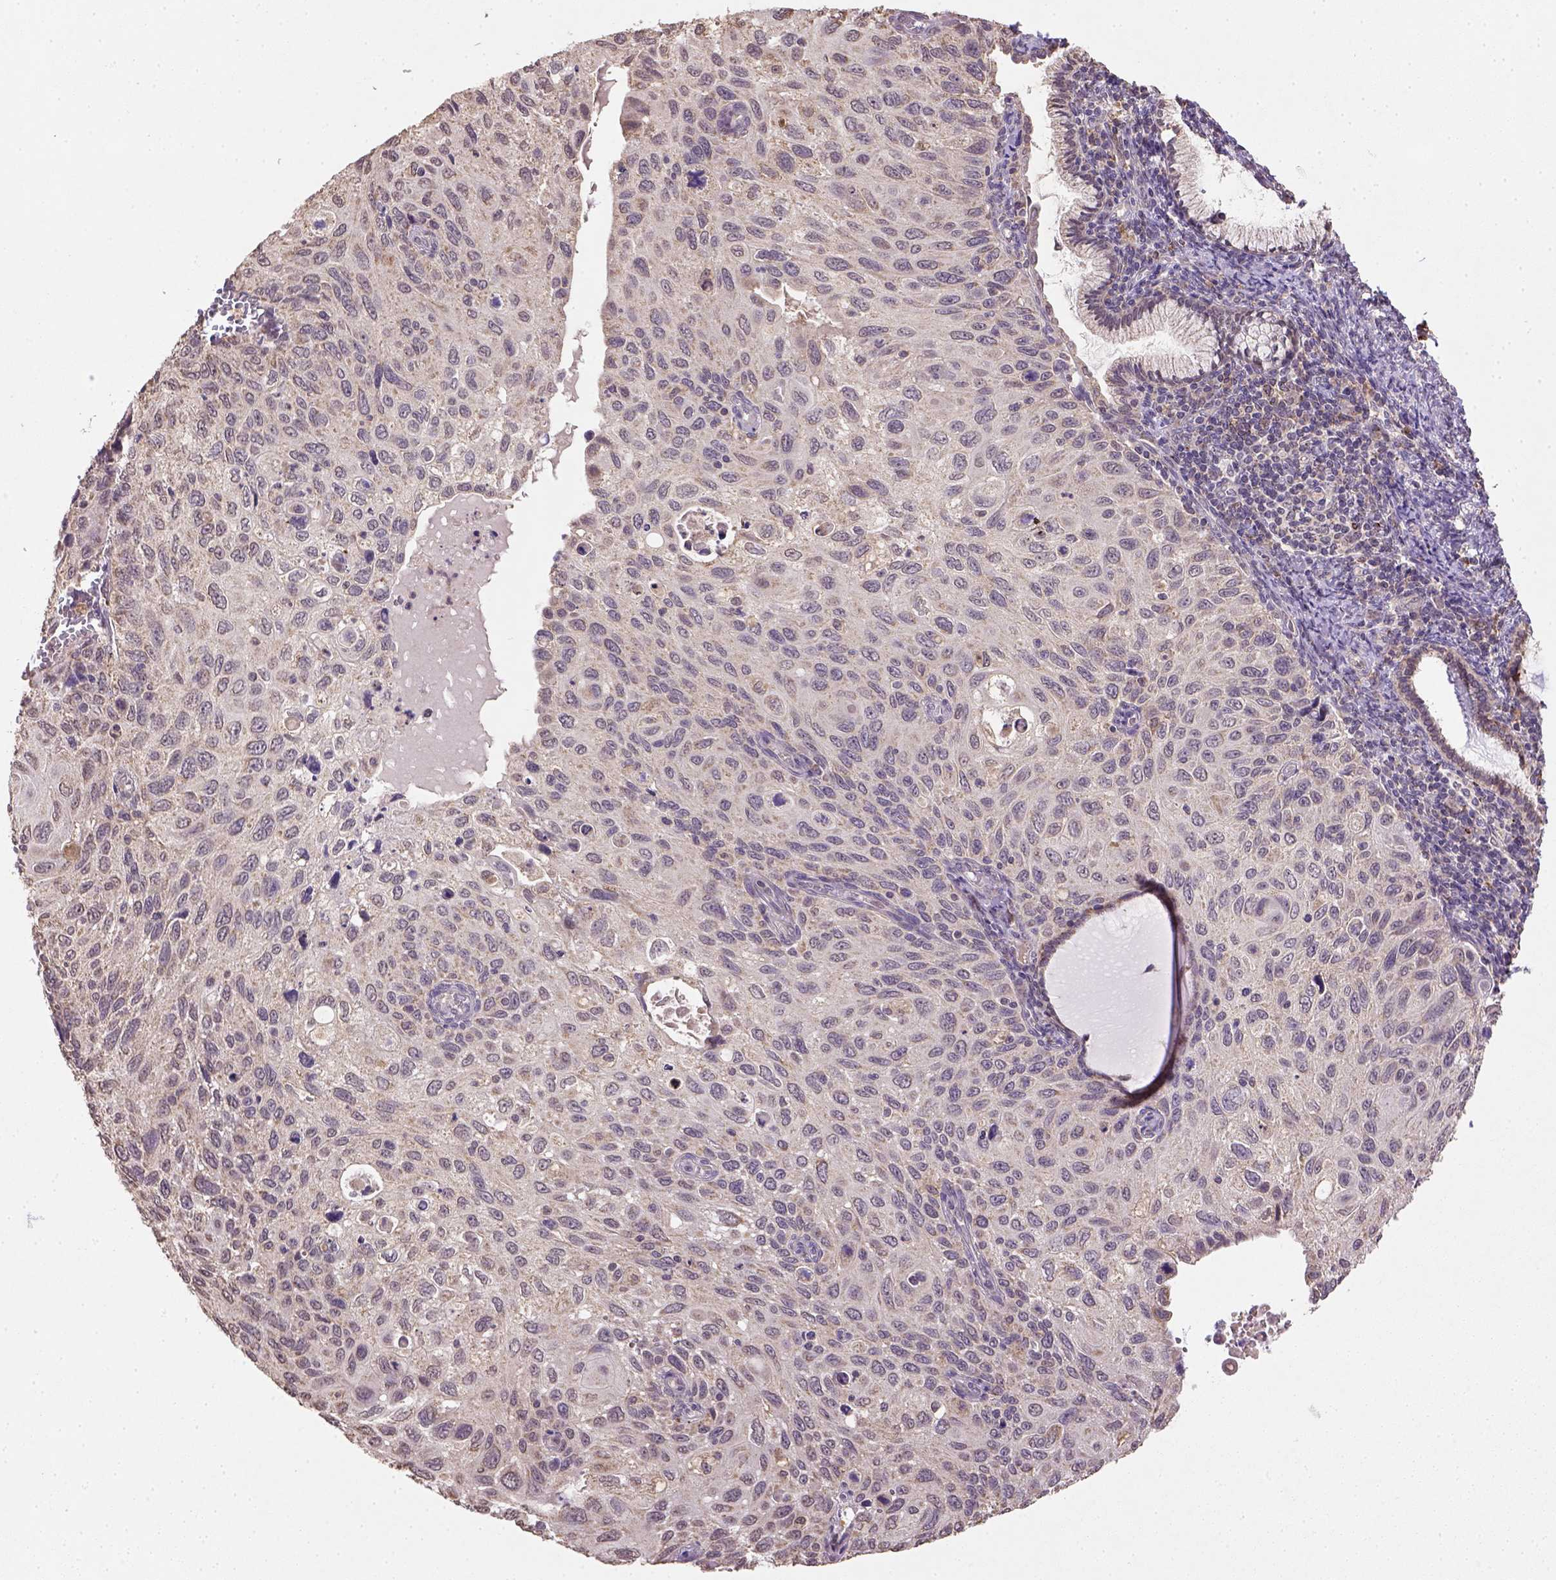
{"staining": {"intensity": "weak", "quantity": "25%-75%", "location": "cytoplasmic/membranous"}, "tissue": "cervical cancer", "cell_type": "Tumor cells", "image_type": "cancer", "snomed": [{"axis": "morphology", "description": "Squamous cell carcinoma, NOS"}, {"axis": "topography", "description": "Cervix"}], "caption": "The image exhibits a brown stain indicating the presence of a protein in the cytoplasmic/membranous of tumor cells in cervical cancer.", "gene": "NUDT10", "patient": {"sex": "female", "age": 70}}